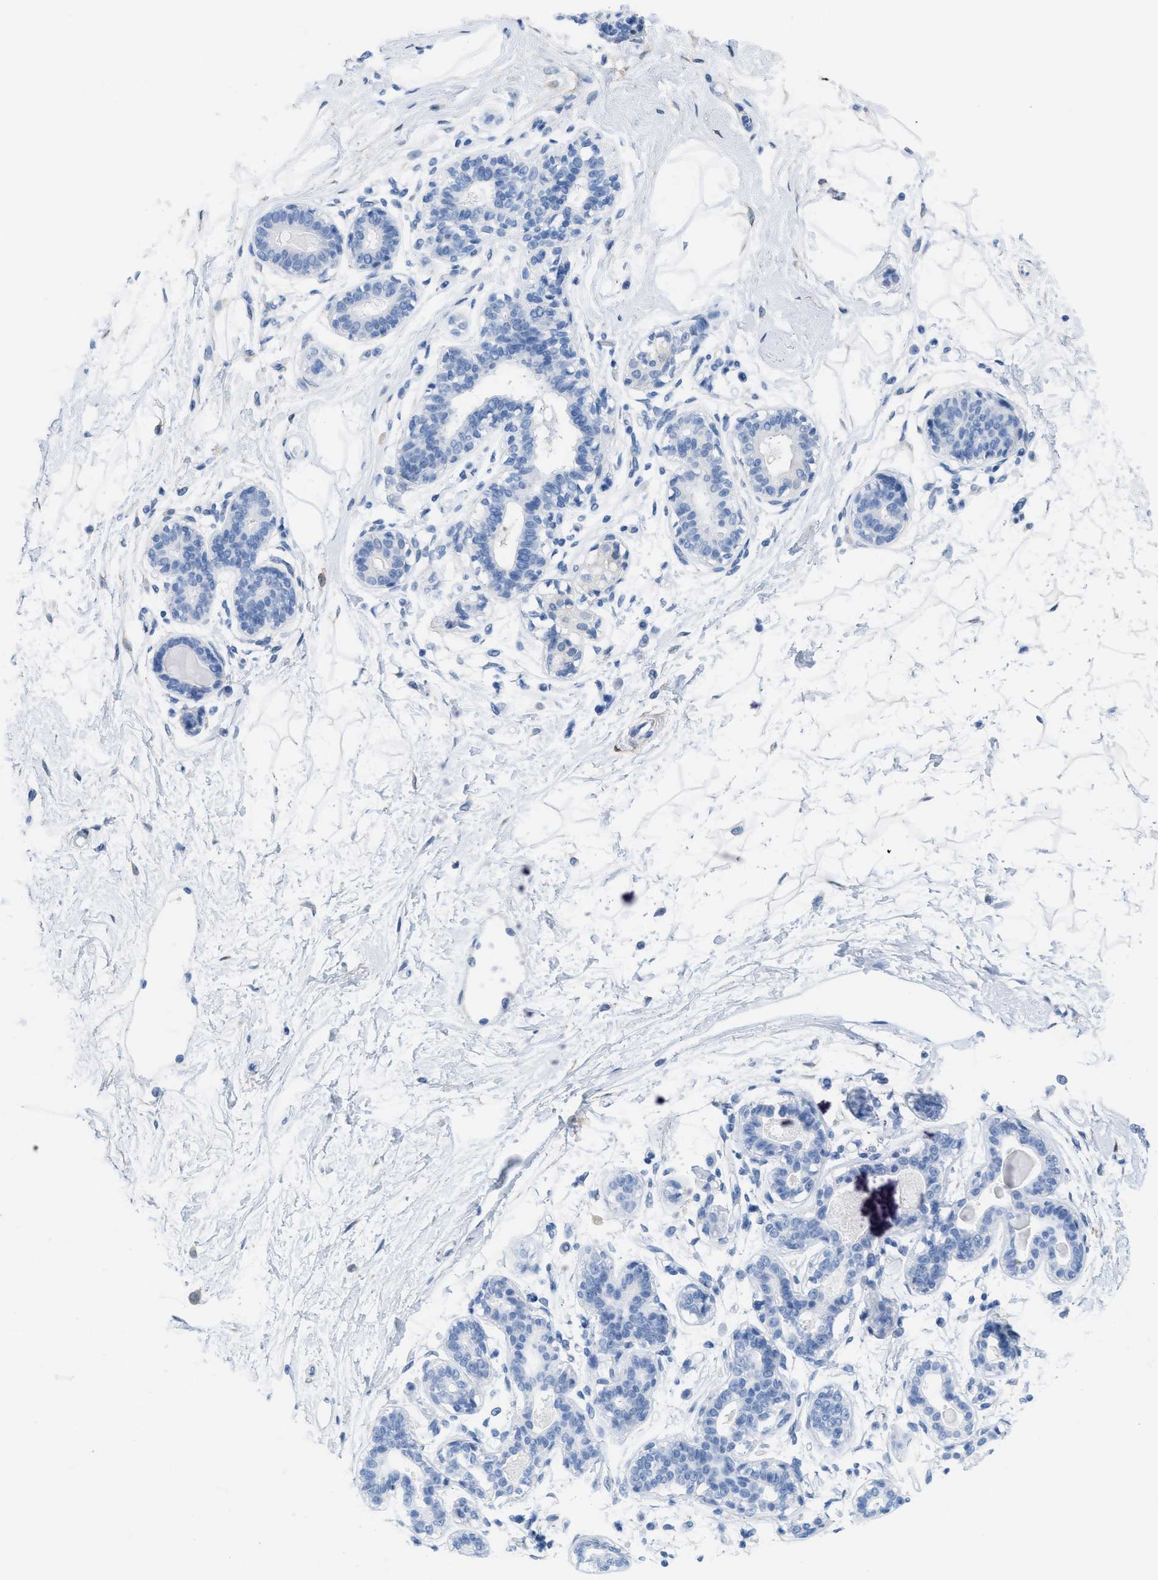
{"staining": {"intensity": "negative", "quantity": "none", "location": "none"}, "tissue": "breast", "cell_type": "Adipocytes", "image_type": "normal", "snomed": [{"axis": "morphology", "description": "Normal tissue, NOS"}, {"axis": "topography", "description": "Breast"}], "caption": "This is an IHC histopathology image of normal human breast. There is no expression in adipocytes.", "gene": "ASGR1", "patient": {"sex": "female", "age": 45}}